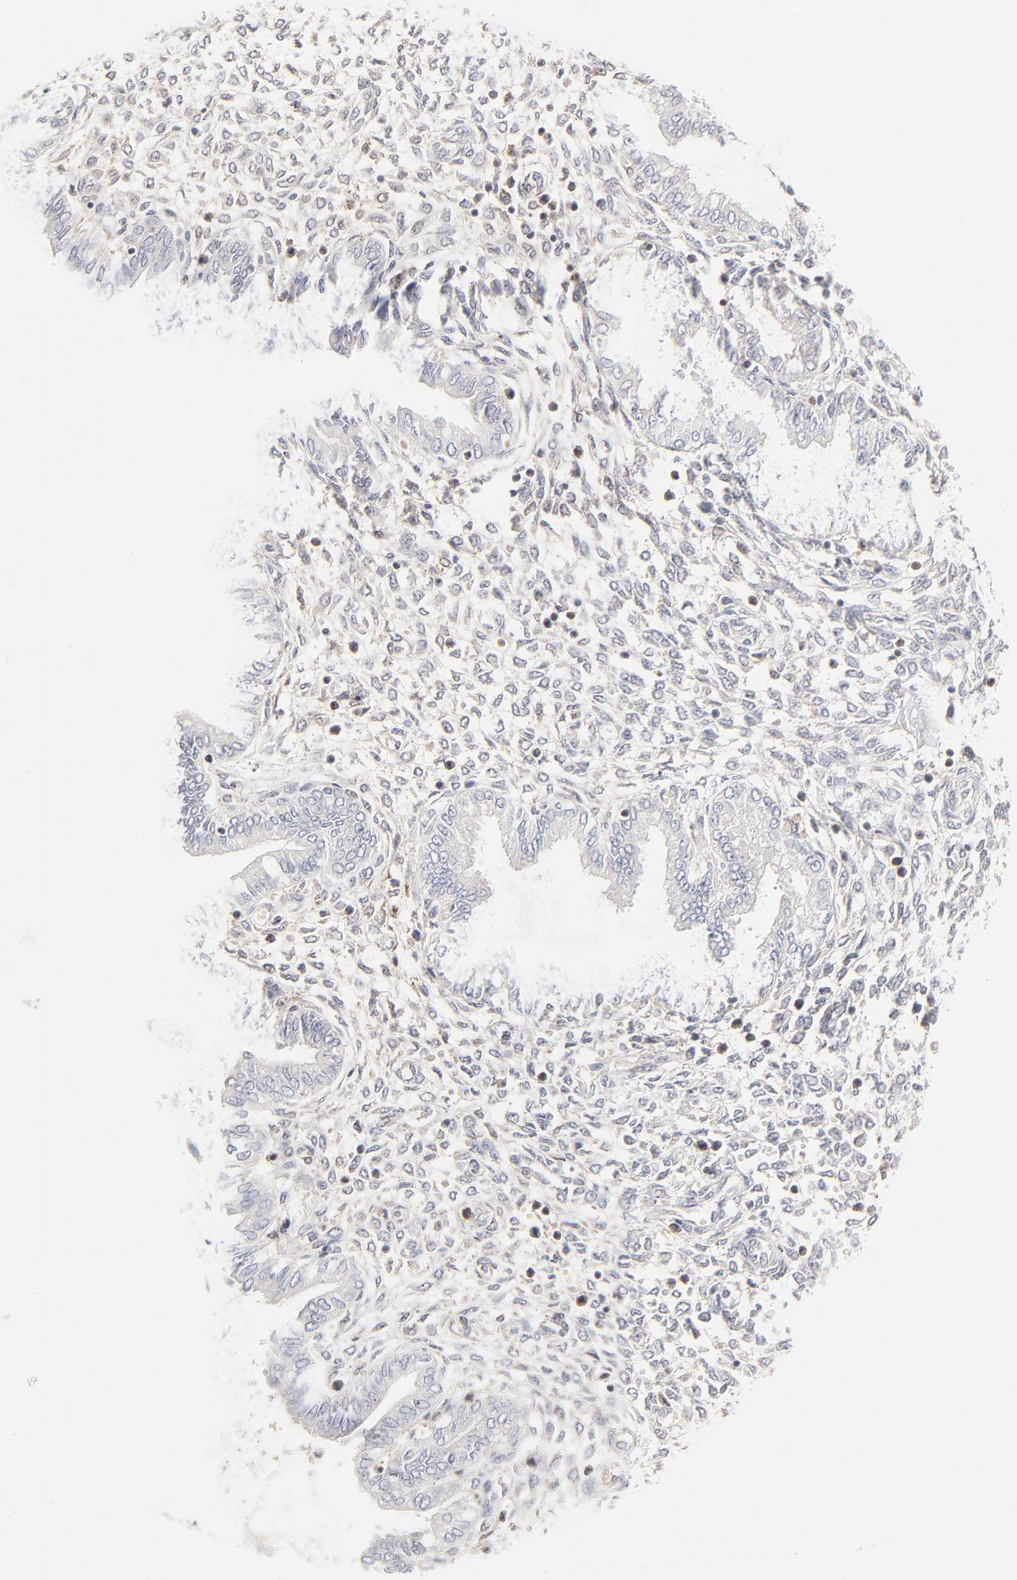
{"staining": {"intensity": "negative", "quantity": "none", "location": "none"}, "tissue": "endometrium", "cell_type": "Cells in endometrial stroma", "image_type": "normal", "snomed": [{"axis": "morphology", "description": "Normal tissue, NOS"}, {"axis": "topography", "description": "Endometrium"}], "caption": "The immunohistochemistry (IHC) image has no significant positivity in cells in endometrial stroma of endometrium. Brightfield microscopy of IHC stained with DAB (3,3'-diaminobenzidine) (brown) and hematoxylin (blue), captured at high magnification.", "gene": "CDK6", "patient": {"sex": "female", "age": 33}}